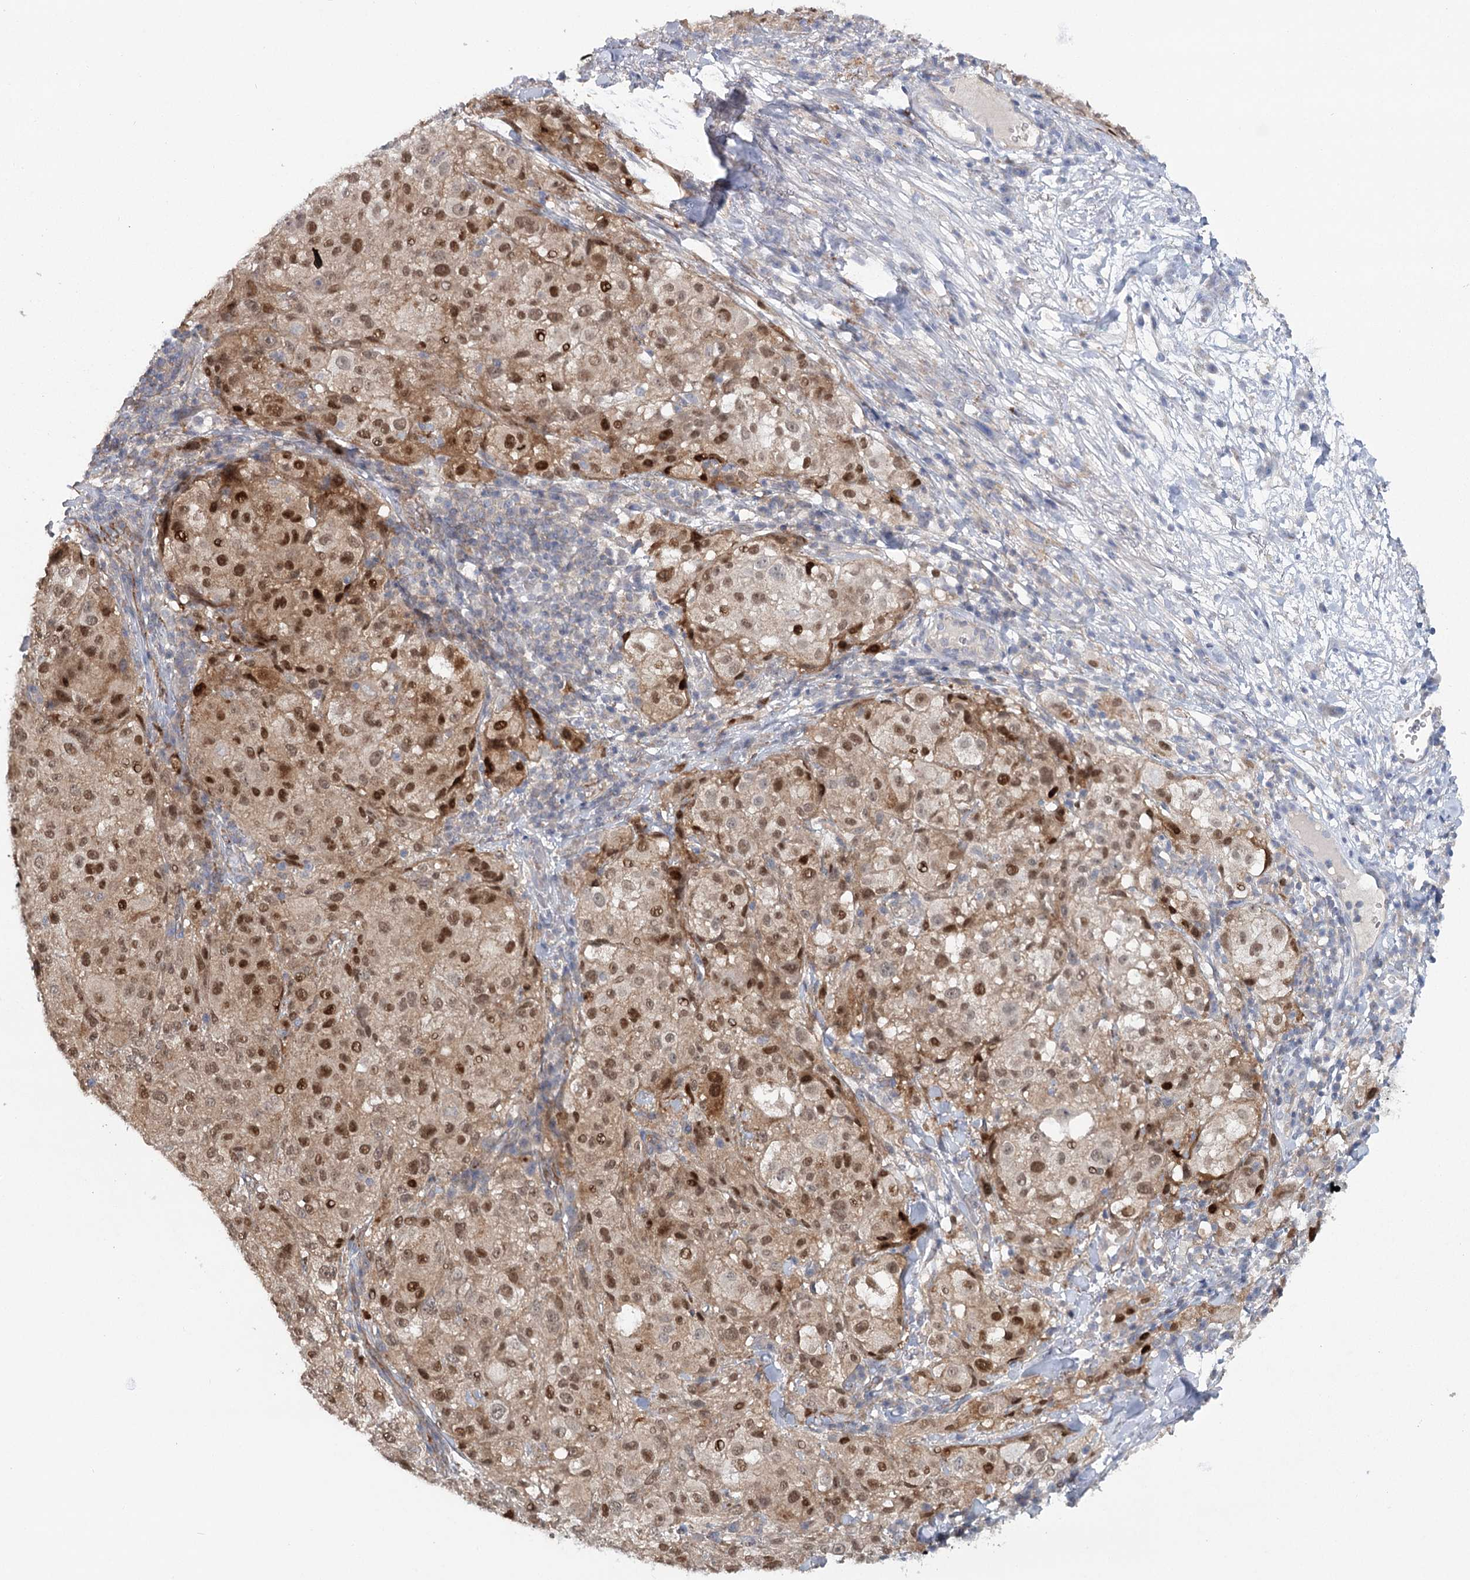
{"staining": {"intensity": "moderate", "quantity": ">75%", "location": "nuclear"}, "tissue": "melanoma", "cell_type": "Tumor cells", "image_type": "cancer", "snomed": [{"axis": "morphology", "description": "Necrosis, NOS"}, {"axis": "morphology", "description": "Malignant melanoma, NOS"}, {"axis": "topography", "description": "Skin"}], "caption": "IHC (DAB (3,3'-diaminobenzidine)) staining of human malignant melanoma exhibits moderate nuclear protein staining in about >75% of tumor cells.", "gene": "MAP3K13", "patient": {"sex": "female", "age": 87}}